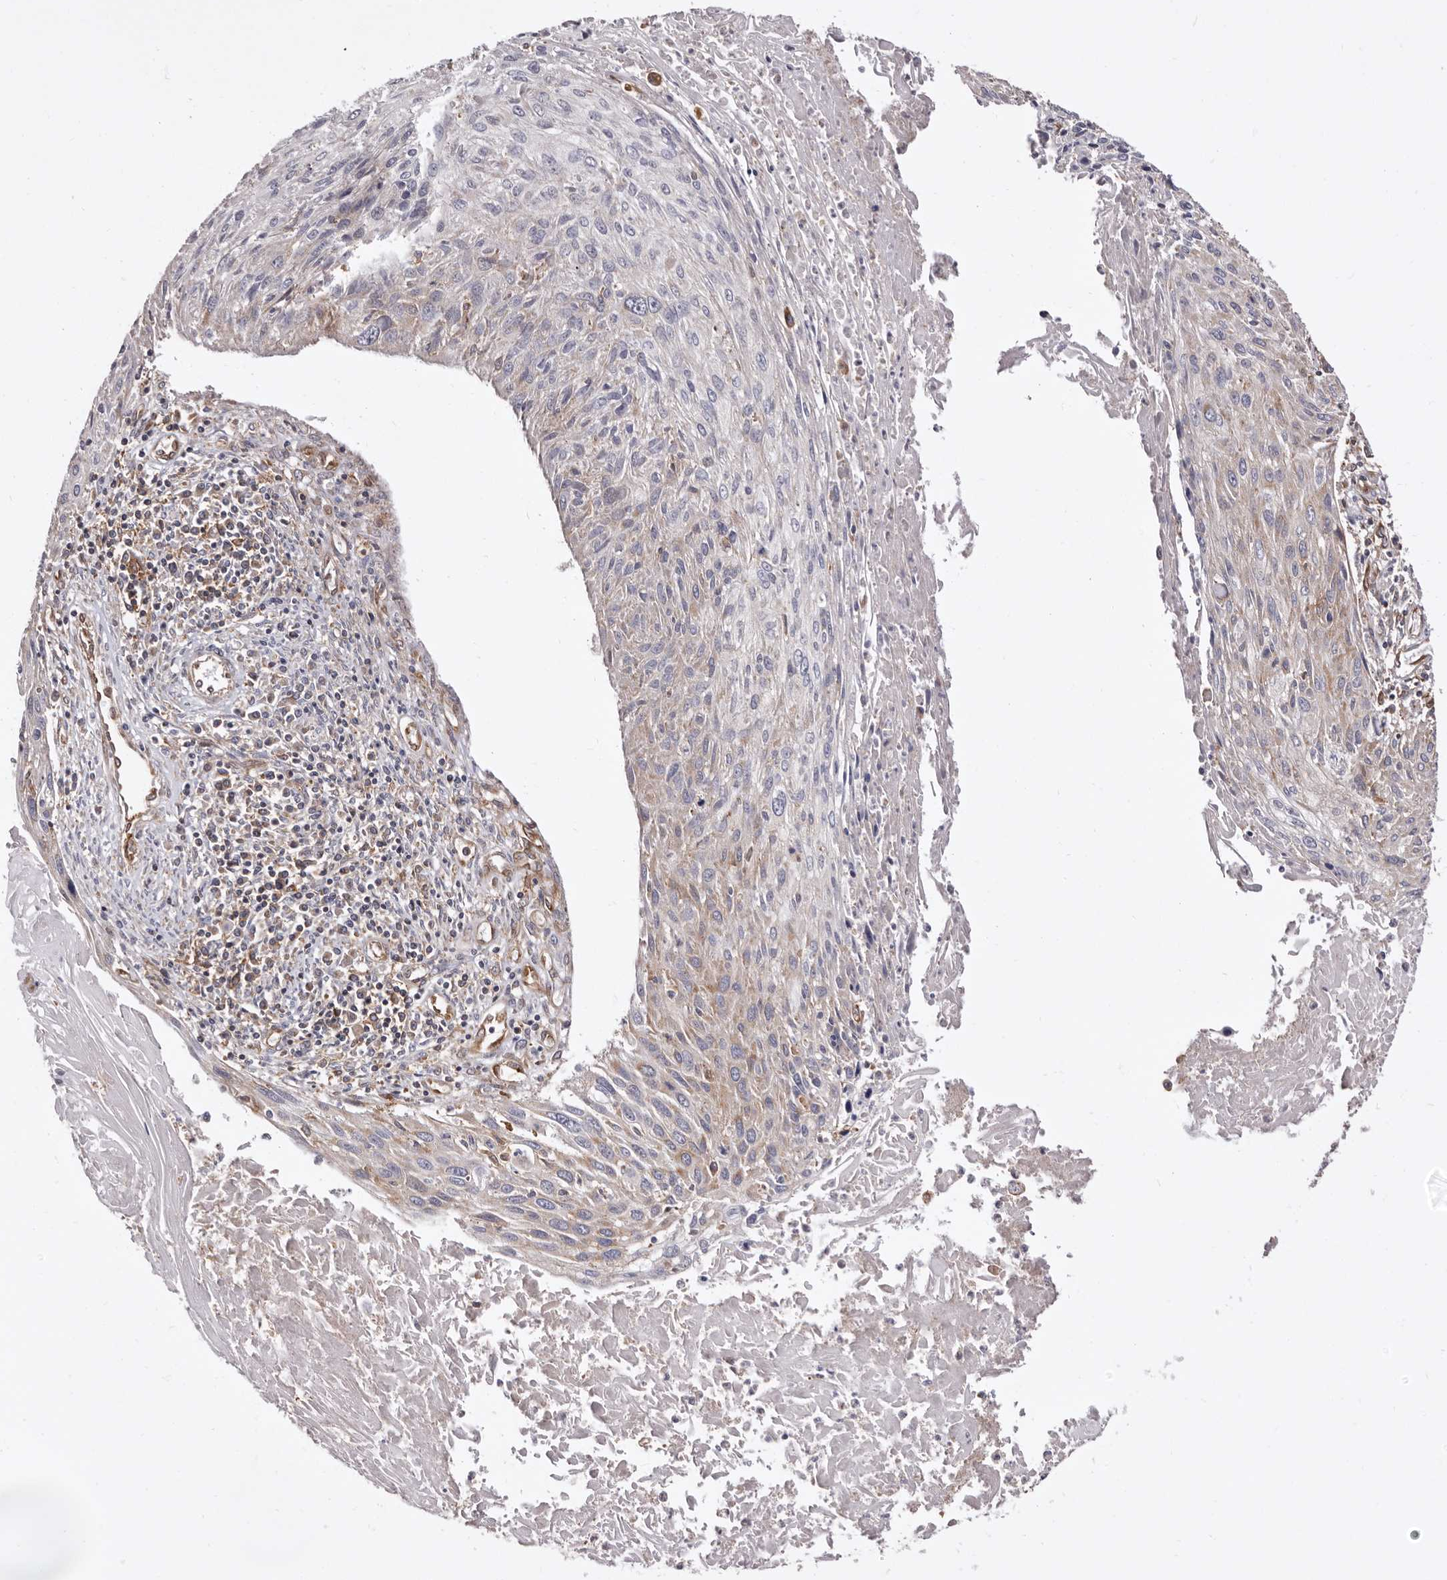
{"staining": {"intensity": "weak", "quantity": "<25%", "location": "cytoplasmic/membranous"}, "tissue": "cervical cancer", "cell_type": "Tumor cells", "image_type": "cancer", "snomed": [{"axis": "morphology", "description": "Squamous cell carcinoma, NOS"}, {"axis": "topography", "description": "Cervix"}], "caption": "Immunohistochemical staining of human cervical cancer reveals no significant positivity in tumor cells.", "gene": "COQ8B", "patient": {"sex": "female", "age": 51}}